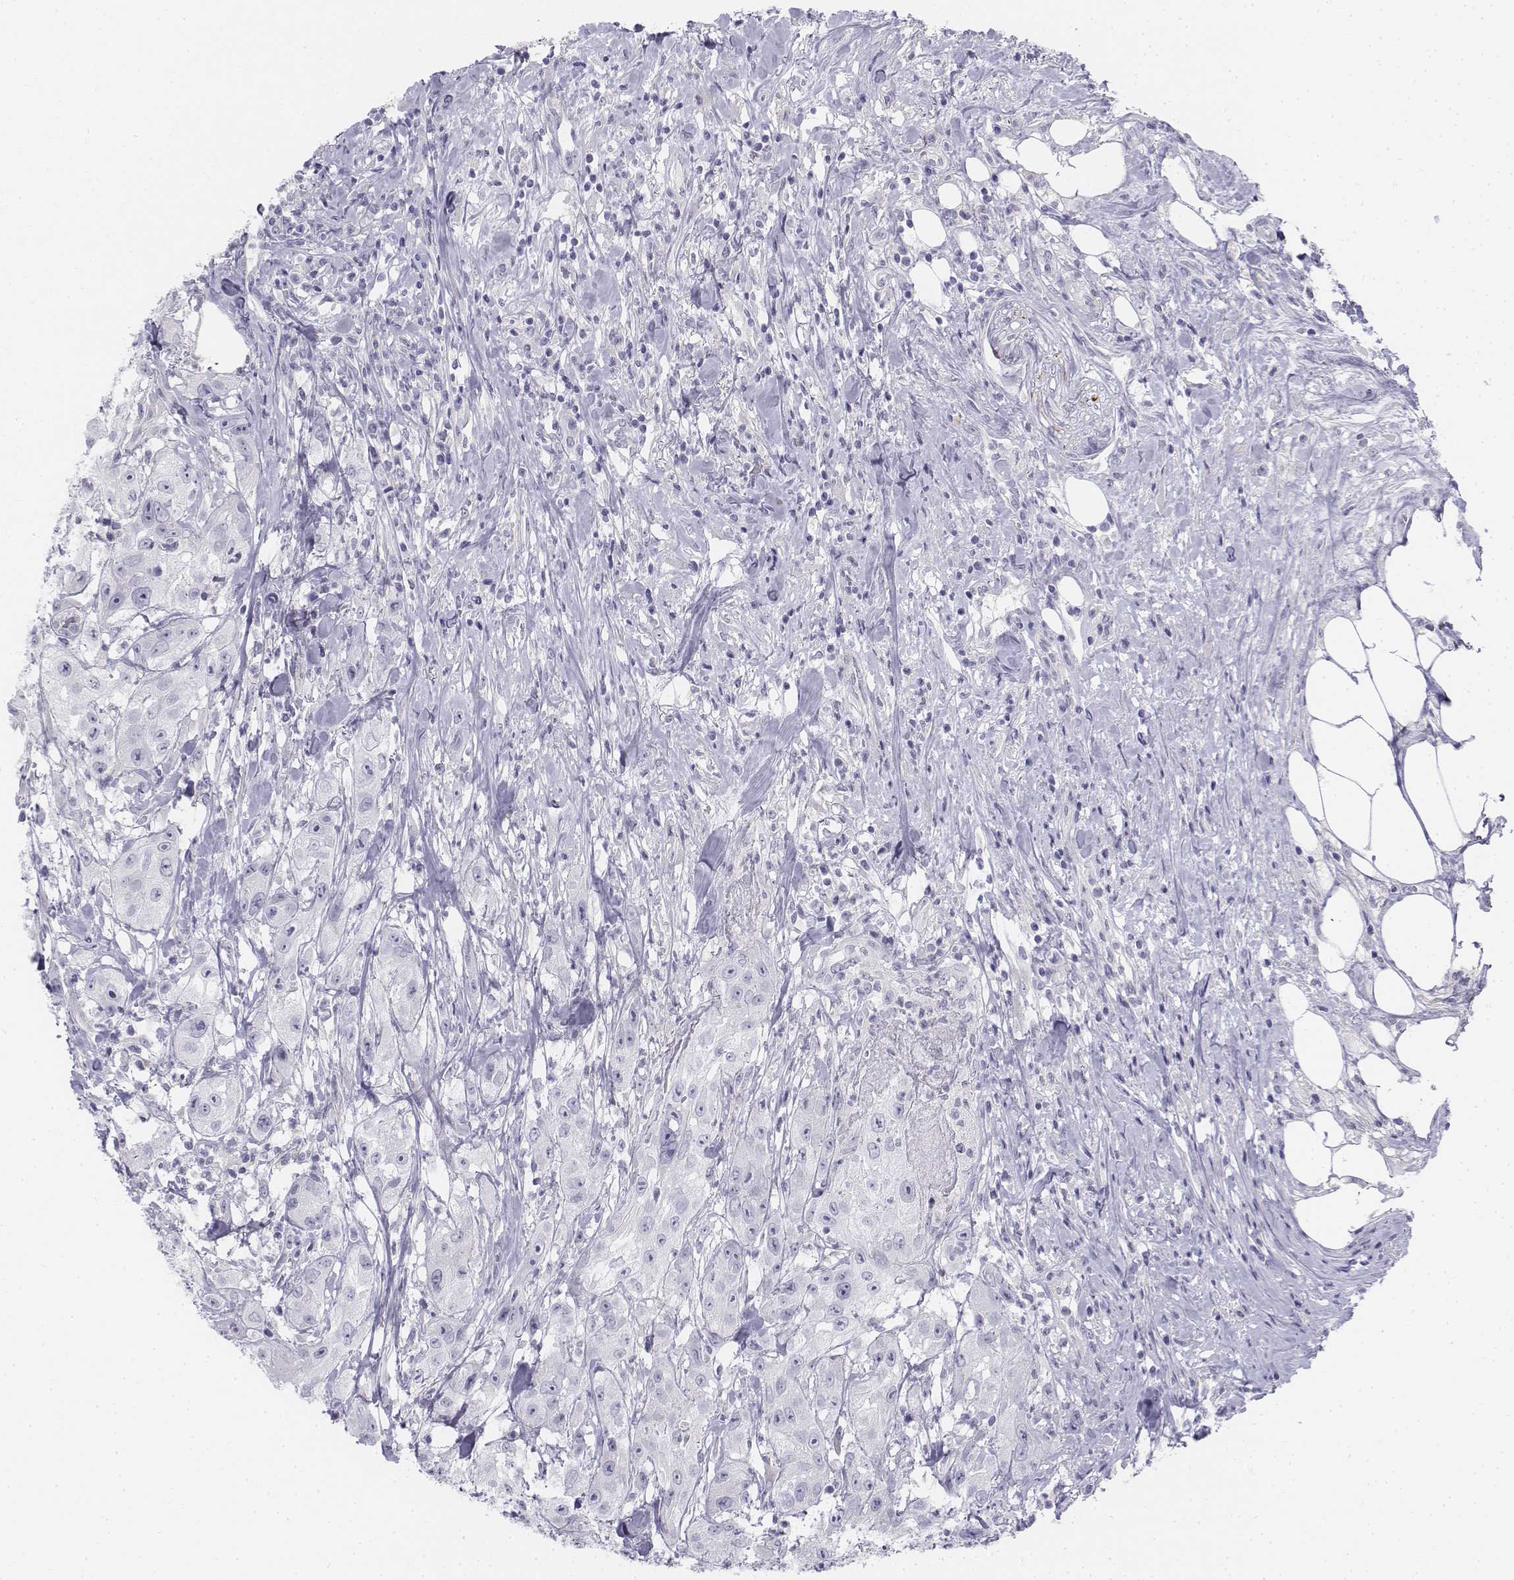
{"staining": {"intensity": "negative", "quantity": "none", "location": "none"}, "tissue": "urothelial cancer", "cell_type": "Tumor cells", "image_type": "cancer", "snomed": [{"axis": "morphology", "description": "Urothelial carcinoma, High grade"}, {"axis": "topography", "description": "Urinary bladder"}], "caption": "DAB (3,3'-diaminobenzidine) immunohistochemical staining of human urothelial cancer exhibits no significant expression in tumor cells.", "gene": "TH", "patient": {"sex": "male", "age": 79}}